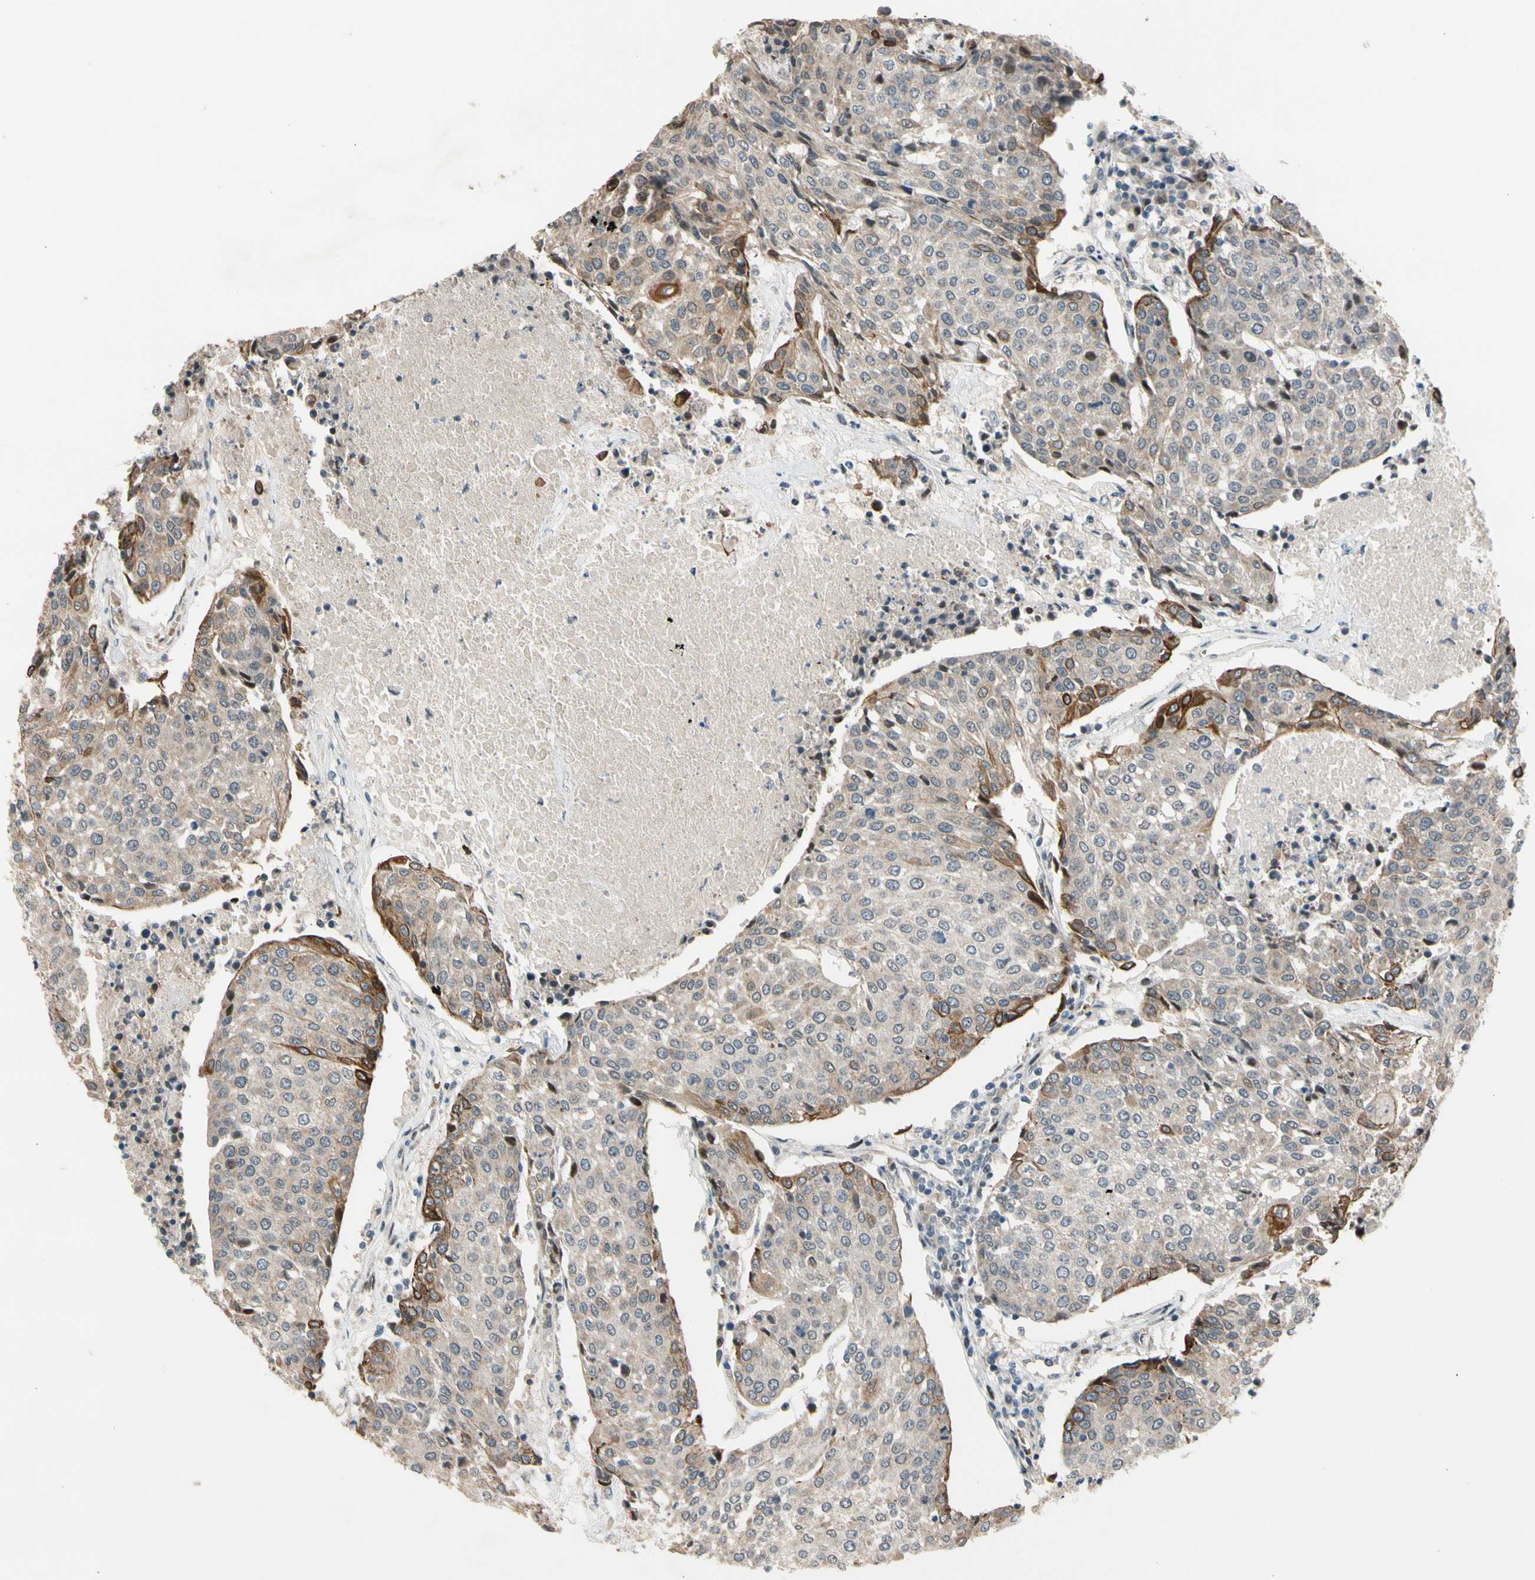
{"staining": {"intensity": "moderate", "quantity": "25%-75%", "location": "cytoplasmic/membranous"}, "tissue": "urothelial cancer", "cell_type": "Tumor cells", "image_type": "cancer", "snomed": [{"axis": "morphology", "description": "Urothelial carcinoma, High grade"}, {"axis": "topography", "description": "Urinary bladder"}], "caption": "Urothelial cancer stained for a protein (brown) shows moderate cytoplasmic/membranous positive positivity in about 25%-75% of tumor cells.", "gene": "ZNF184", "patient": {"sex": "female", "age": 85}}